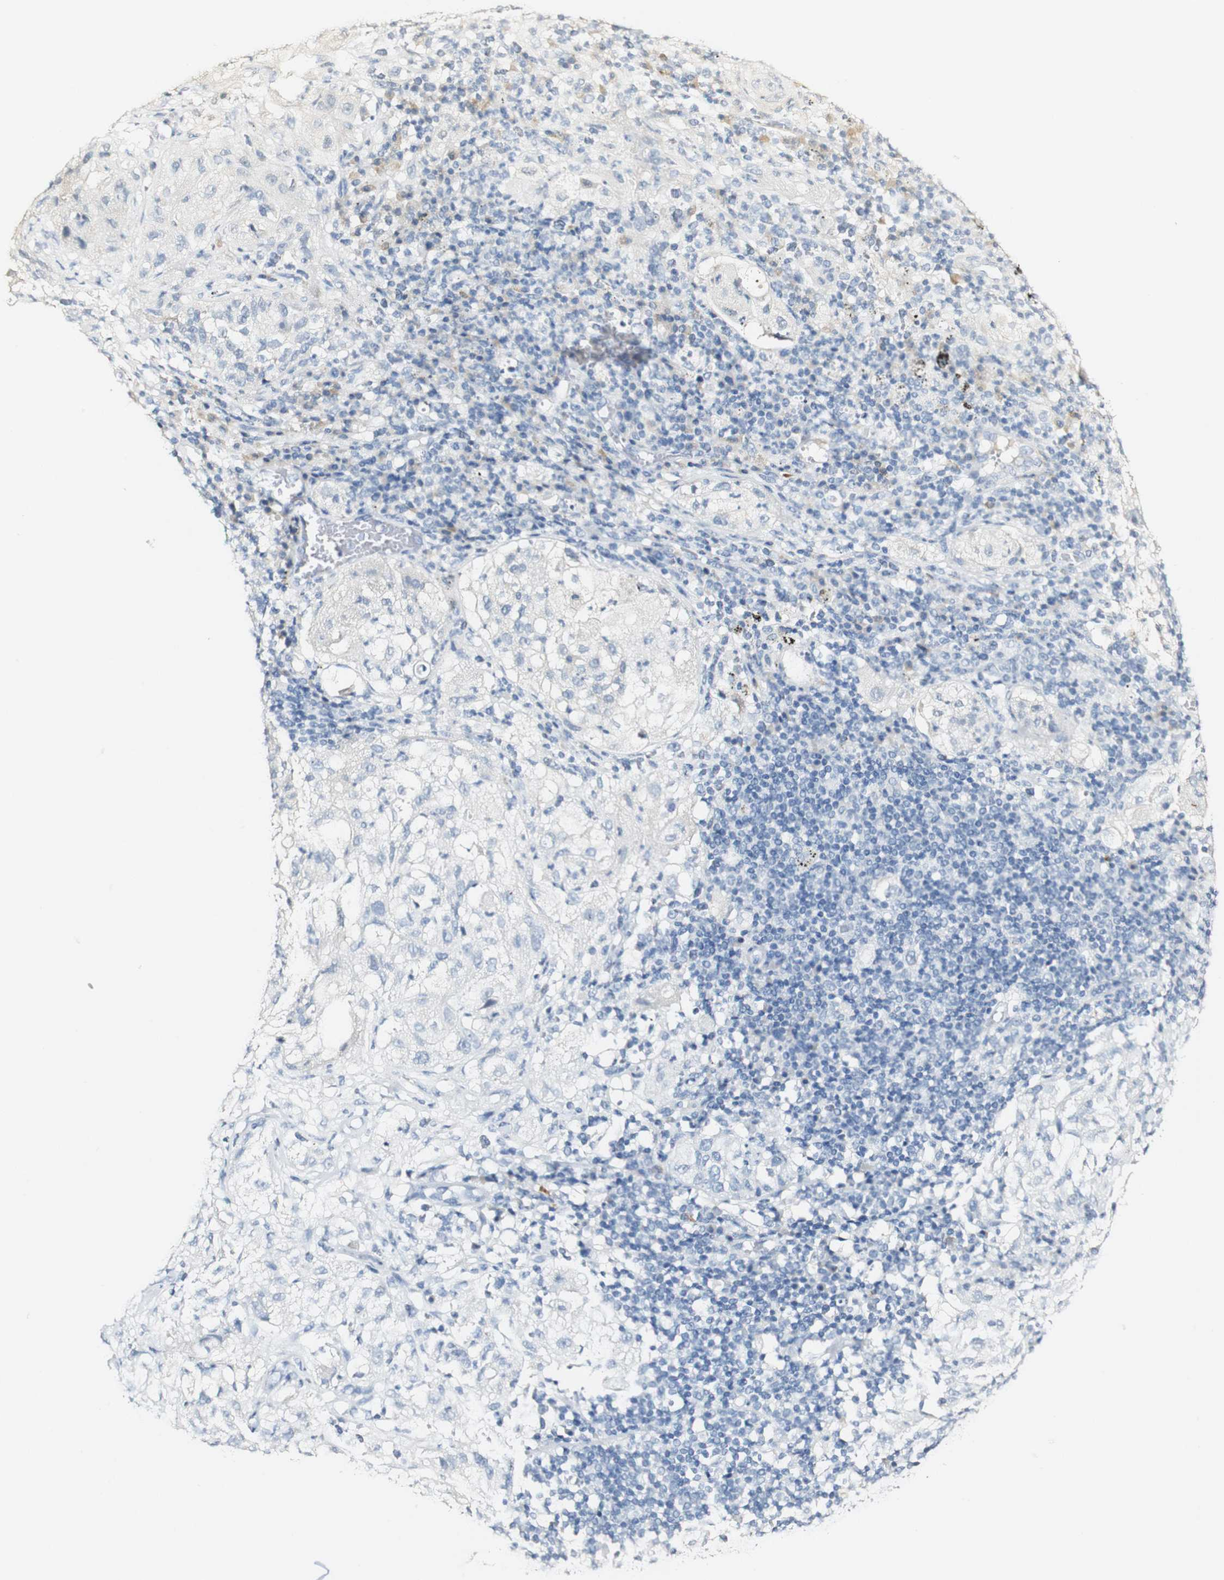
{"staining": {"intensity": "negative", "quantity": "none", "location": "none"}, "tissue": "lung cancer", "cell_type": "Tumor cells", "image_type": "cancer", "snomed": [{"axis": "morphology", "description": "Inflammation, NOS"}, {"axis": "morphology", "description": "Squamous cell carcinoma, NOS"}, {"axis": "topography", "description": "Lymph node"}, {"axis": "topography", "description": "Soft tissue"}, {"axis": "topography", "description": "Lung"}], "caption": "Lung cancer (squamous cell carcinoma) stained for a protein using IHC reveals no positivity tumor cells.", "gene": "FMO3", "patient": {"sex": "male", "age": 66}}